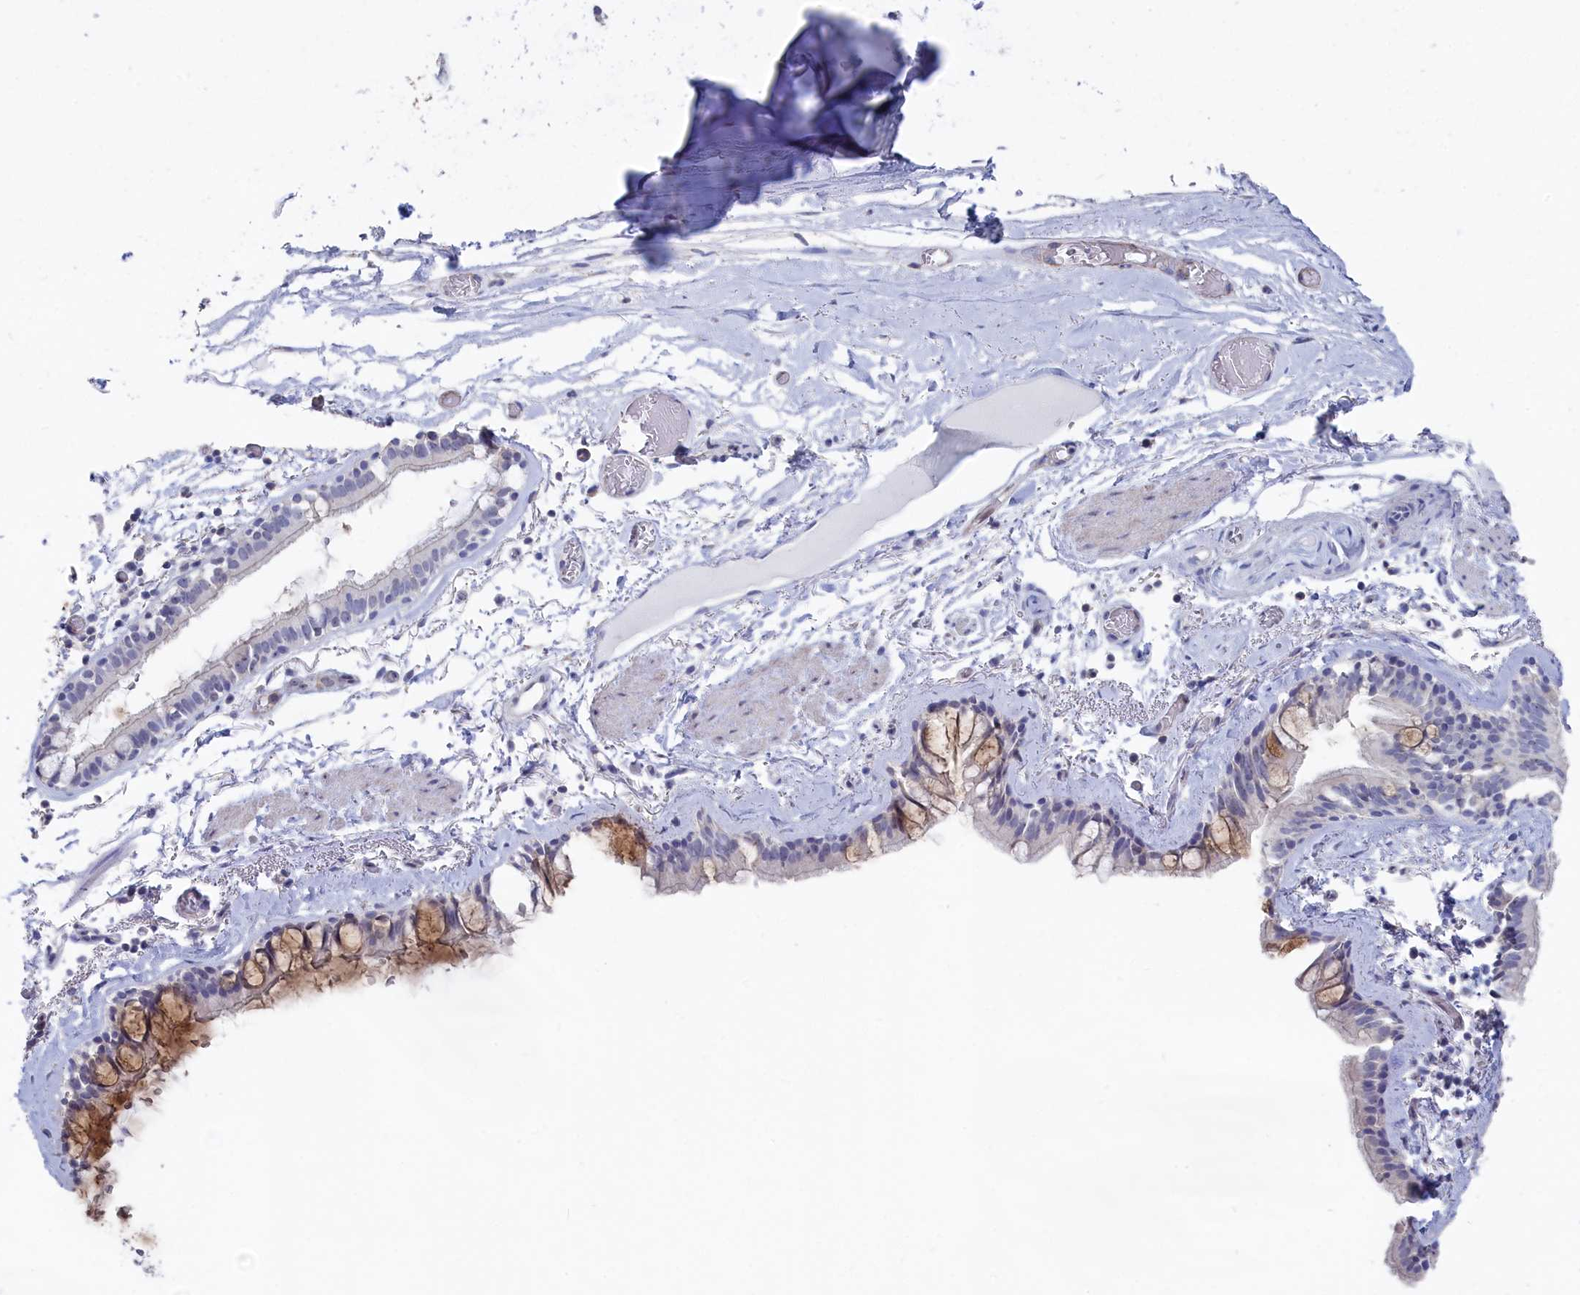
{"staining": {"intensity": "moderate", "quantity": "<25%", "location": "cytoplasmic/membranous"}, "tissue": "bronchus", "cell_type": "Respiratory epithelial cells", "image_type": "normal", "snomed": [{"axis": "morphology", "description": "Normal tissue, NOS"}, {"axis": "topography", "description": "Cartilage tissue"}], "caption": "This is a photomicrograph of immunohistochemistry staining of normal bronchus, which shows moderate positivity in the cytoplasmic/membranous of respiratory epithelial cells.", "gene": "SEMG2", "patient": {"sex": "male", "age": 63}}